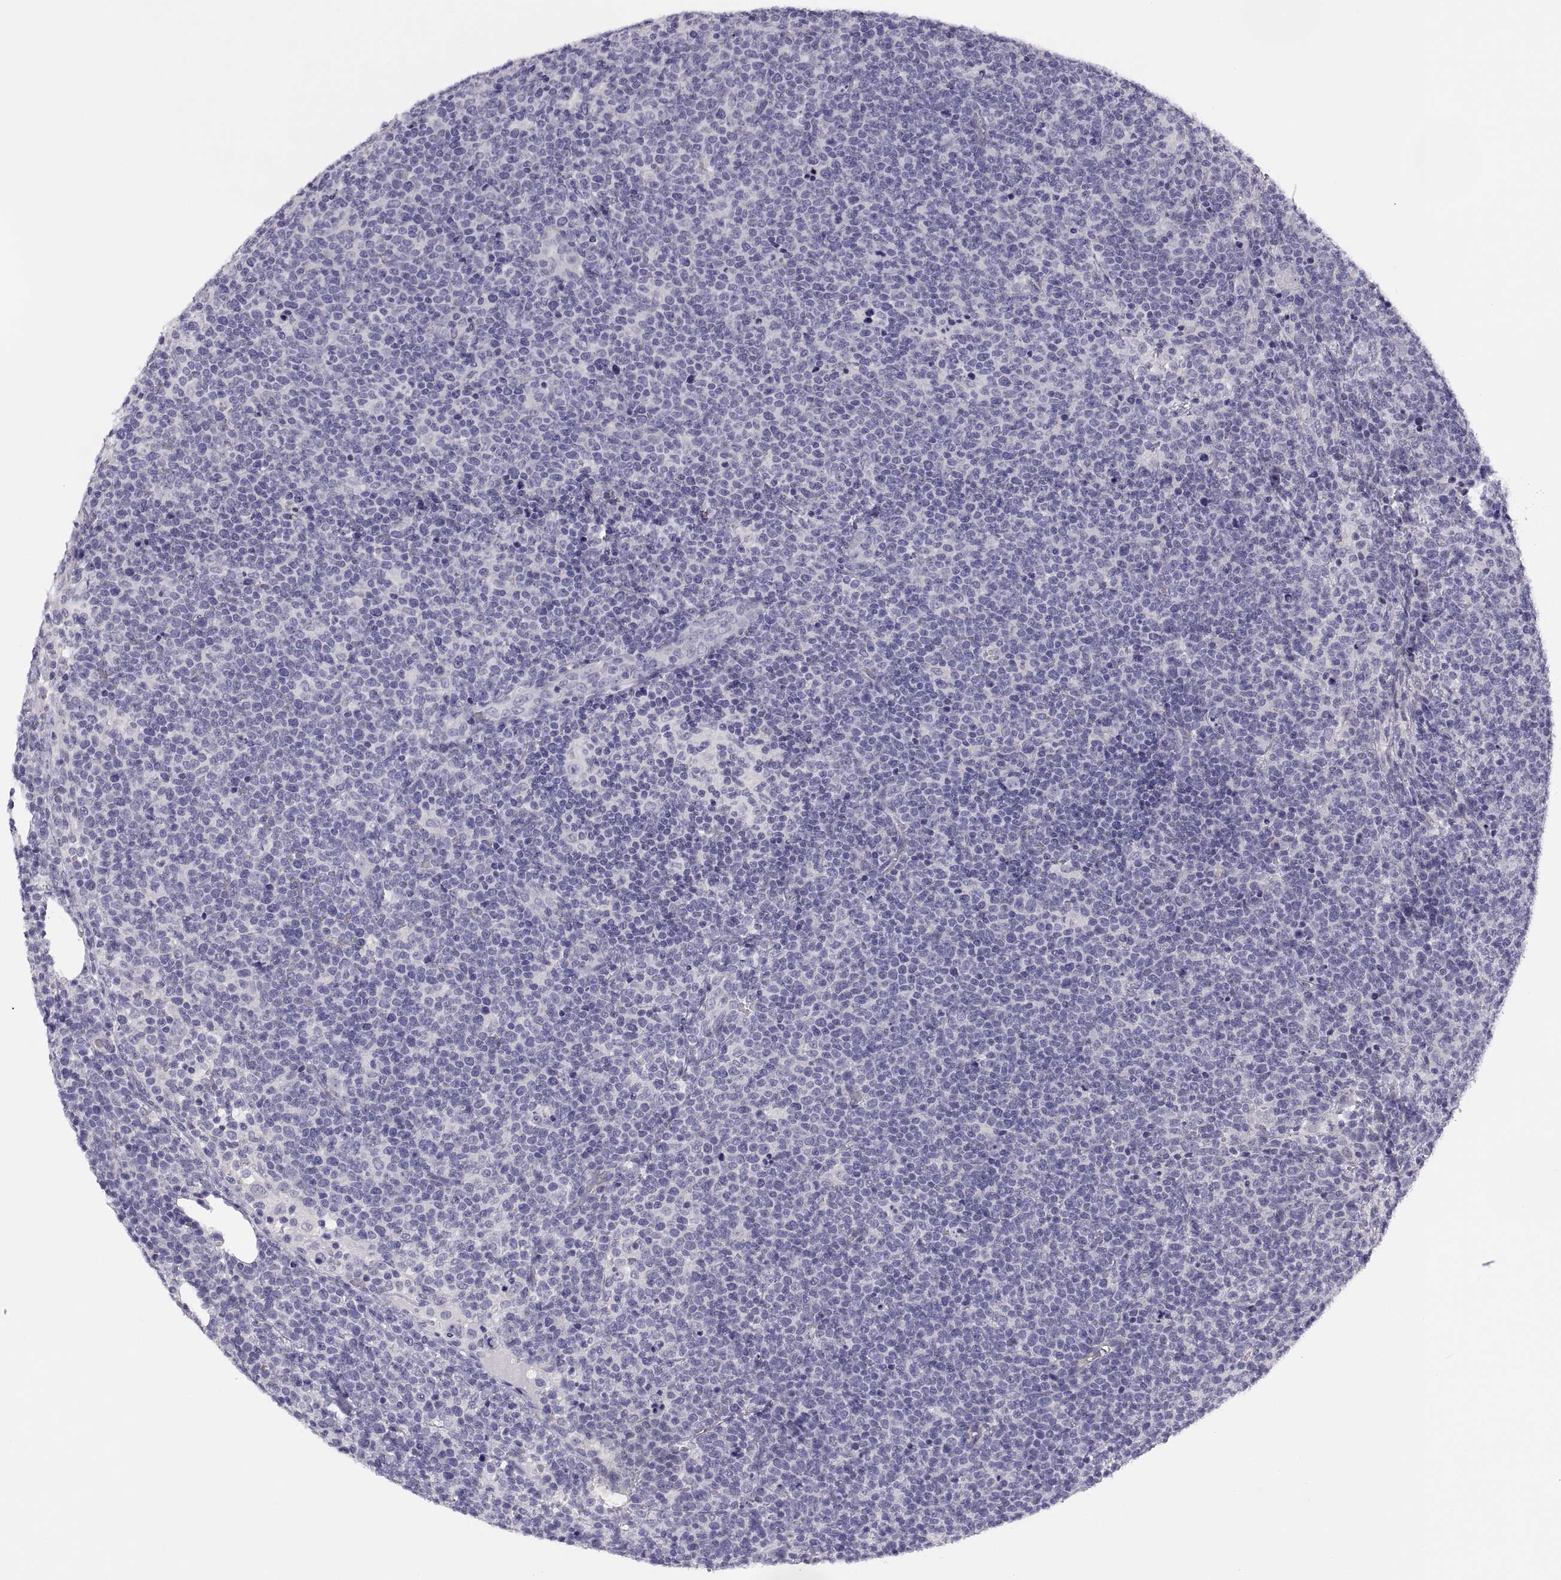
{"staining": {"intensity": "negative", "quantity": "none", "location": "none"}, "tissue": "lymphoma", "cell_type": "Tumor cells", "image_type": "cancer", "snomed": [{"axis": "morphology", "description": "Malignant lymphoma, non-Hodgkin's type, High grade"}, {"axis": "topography", "description": "Lymph node"}], "caption": "This is a histopathology image of immunohistochemistry (IHC) staining of lymphoma, which shows no expression in tumor cells.", "gene": "STRC", "patient": {"sex": "male", "age": 61}}